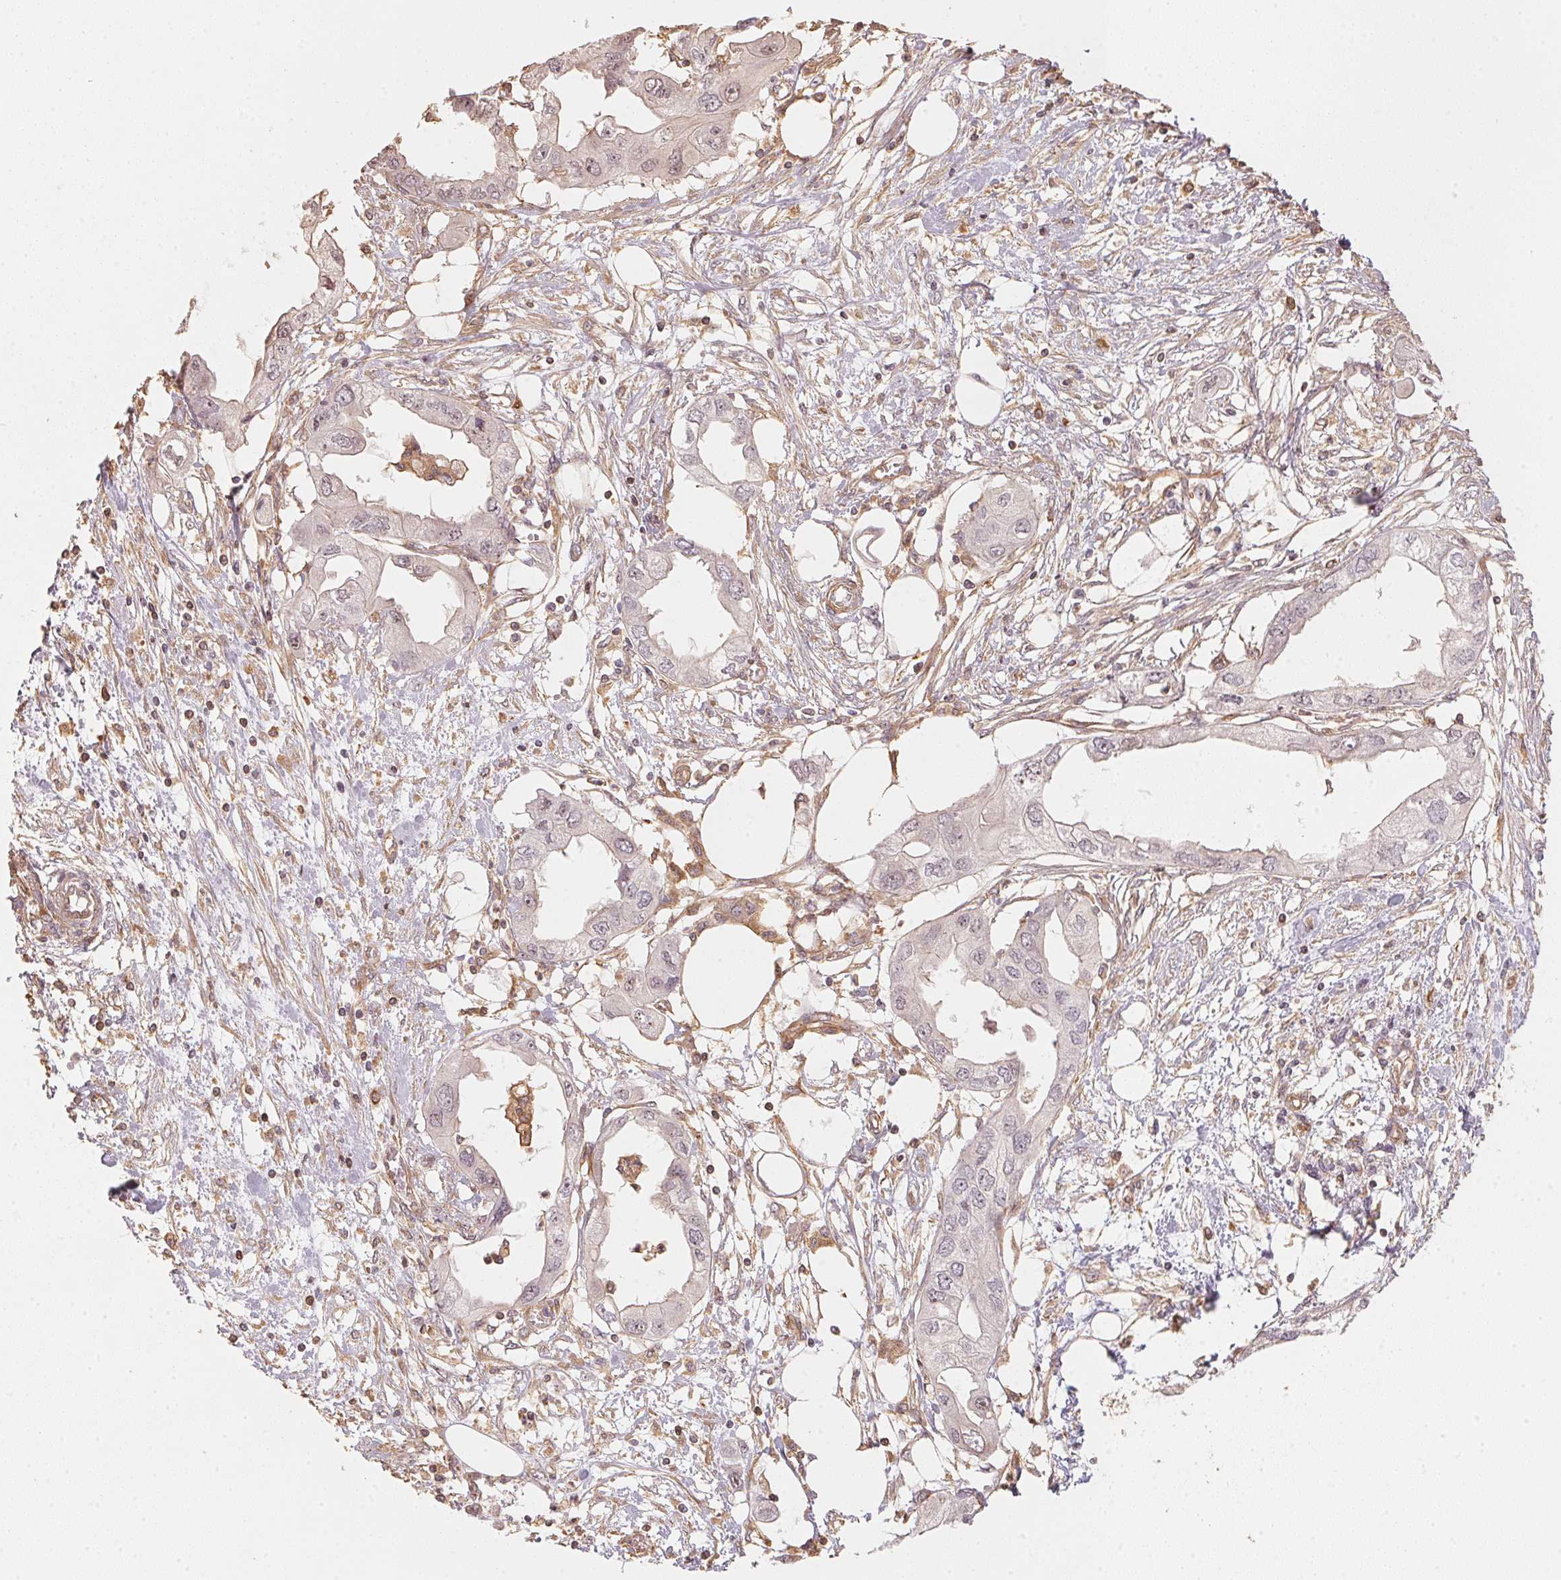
{"staining": {"intensity": "negative", "quantity": "none", "location": "none"}, "tissue": "endometrial cancer", "cell_type": "Tumor cells", "image_type": "cancer", "snomed": [{"axis": "morphology", "description": "Adenocarcinoma, NOS"}, {"axis": "morphology", "description": "Adenocarcinoma, metastatic, NOS"}, {"axis": "topography", "description": "Adipose tissue"}, {"axis": "topography", "description": "Endometrium"}], "caption": "DAB (3,3'-diaminobenzidine) immunohistochemical staining of human endometrial adenocarcinoma displays no significant expression in tumor cells.", "gene": "FOXR2", "patient": {"sex": "female", "age": 67}}